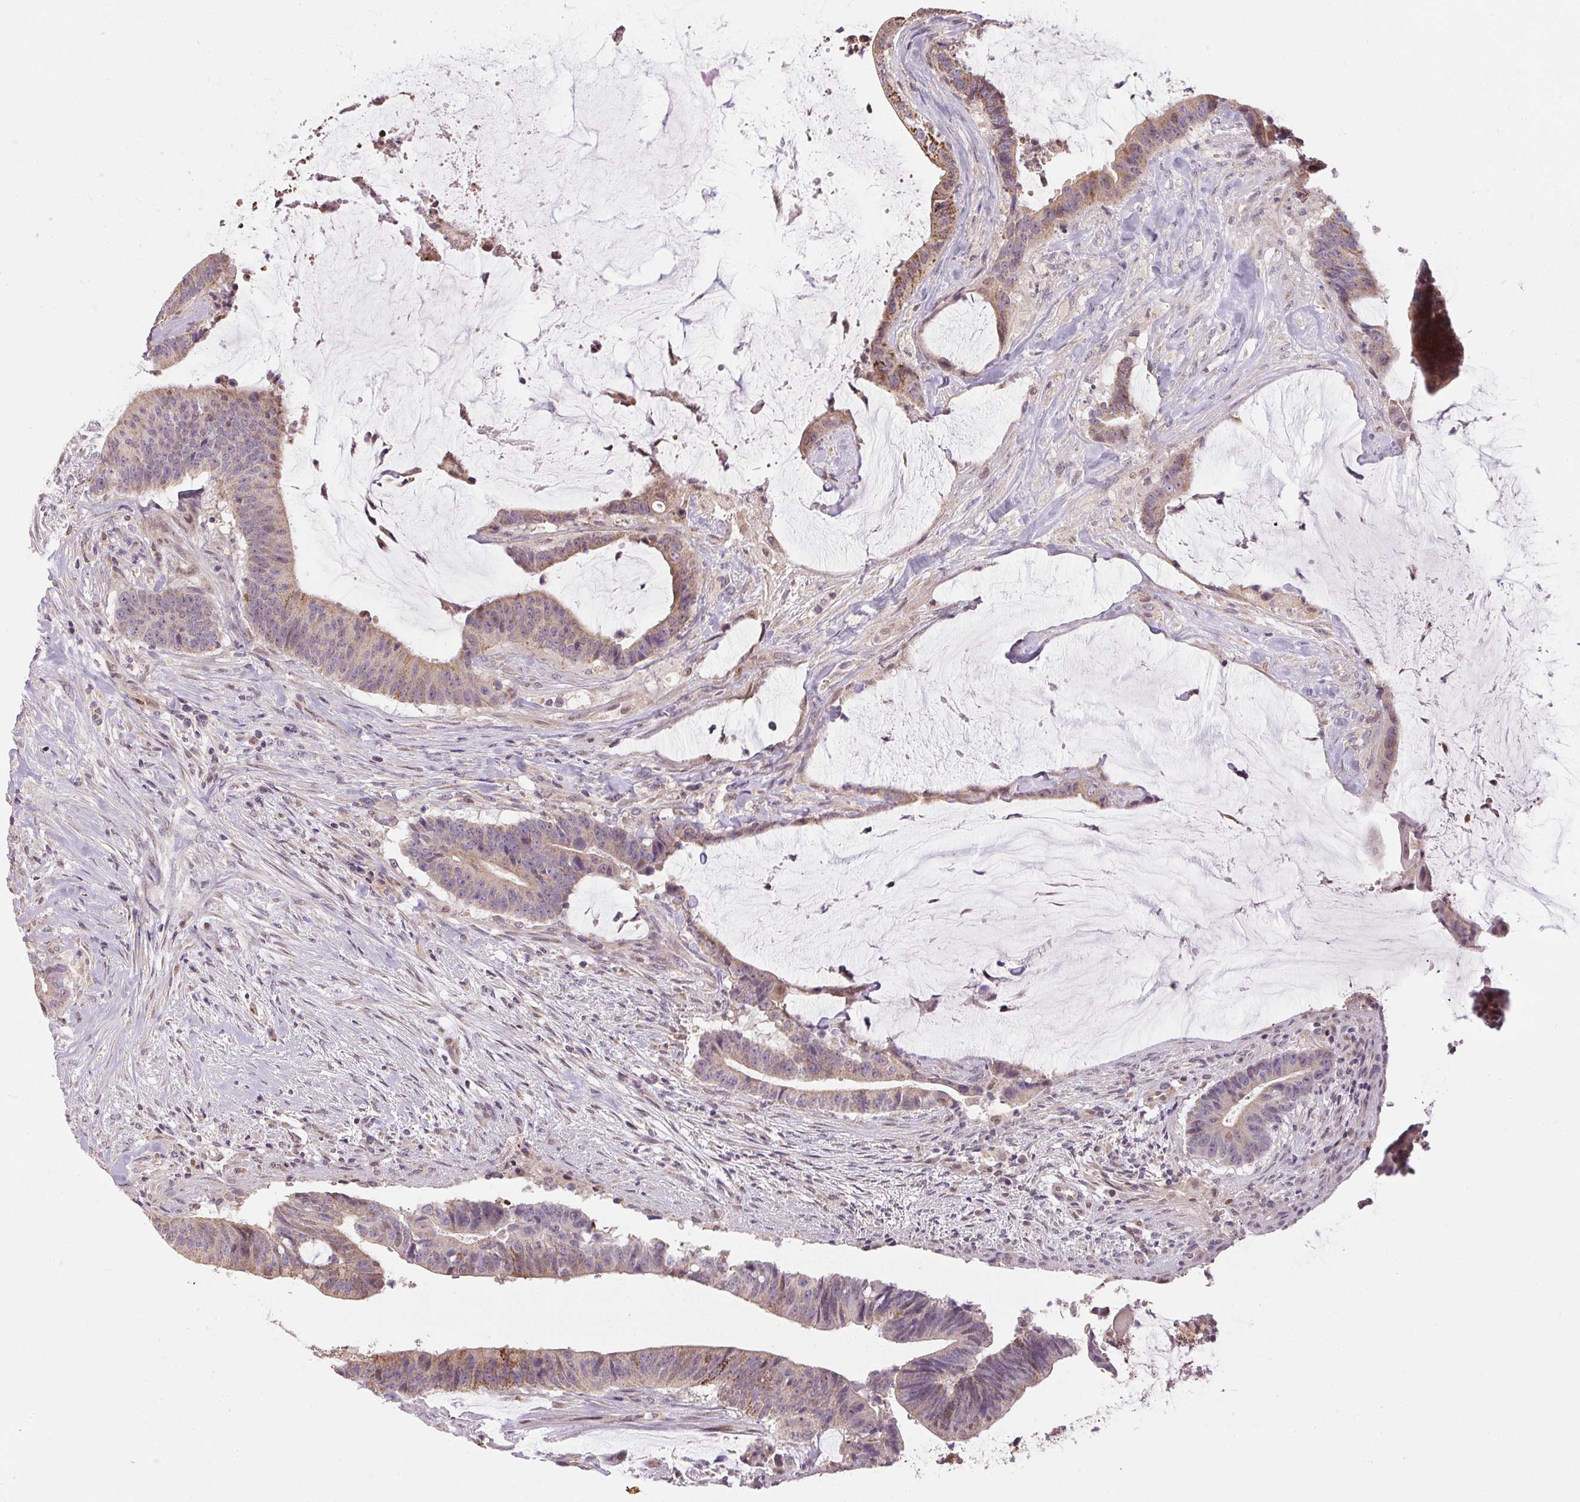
{"staining": {"intensity": "weak", "quantity": "25%-75%", "location": "cytoplasmic/membranous"}, "tissue": "colorectal cancer", "cell_type": "Tumor cells", "image_type": "cancer", "snomed": [{"axis": "morphology", "description": "Adenocarcinoma, NOS"}, {"axis": "topography", "description": "Colon"}], "caption": "Colorectal adenocarcinoma tissue reveals weak cytoplasmic/membranous staining in approximately 25%-75% of tumor cells, visualized by immunohistochemistry. (Stains: DAB (3,3'-diaminobenzidine) in brown, nuclei in blue, Microscopy: brightfield microscopy at high magnification).", "gene": "SC5D", "patient": {"sex": "female", "age": 43}}